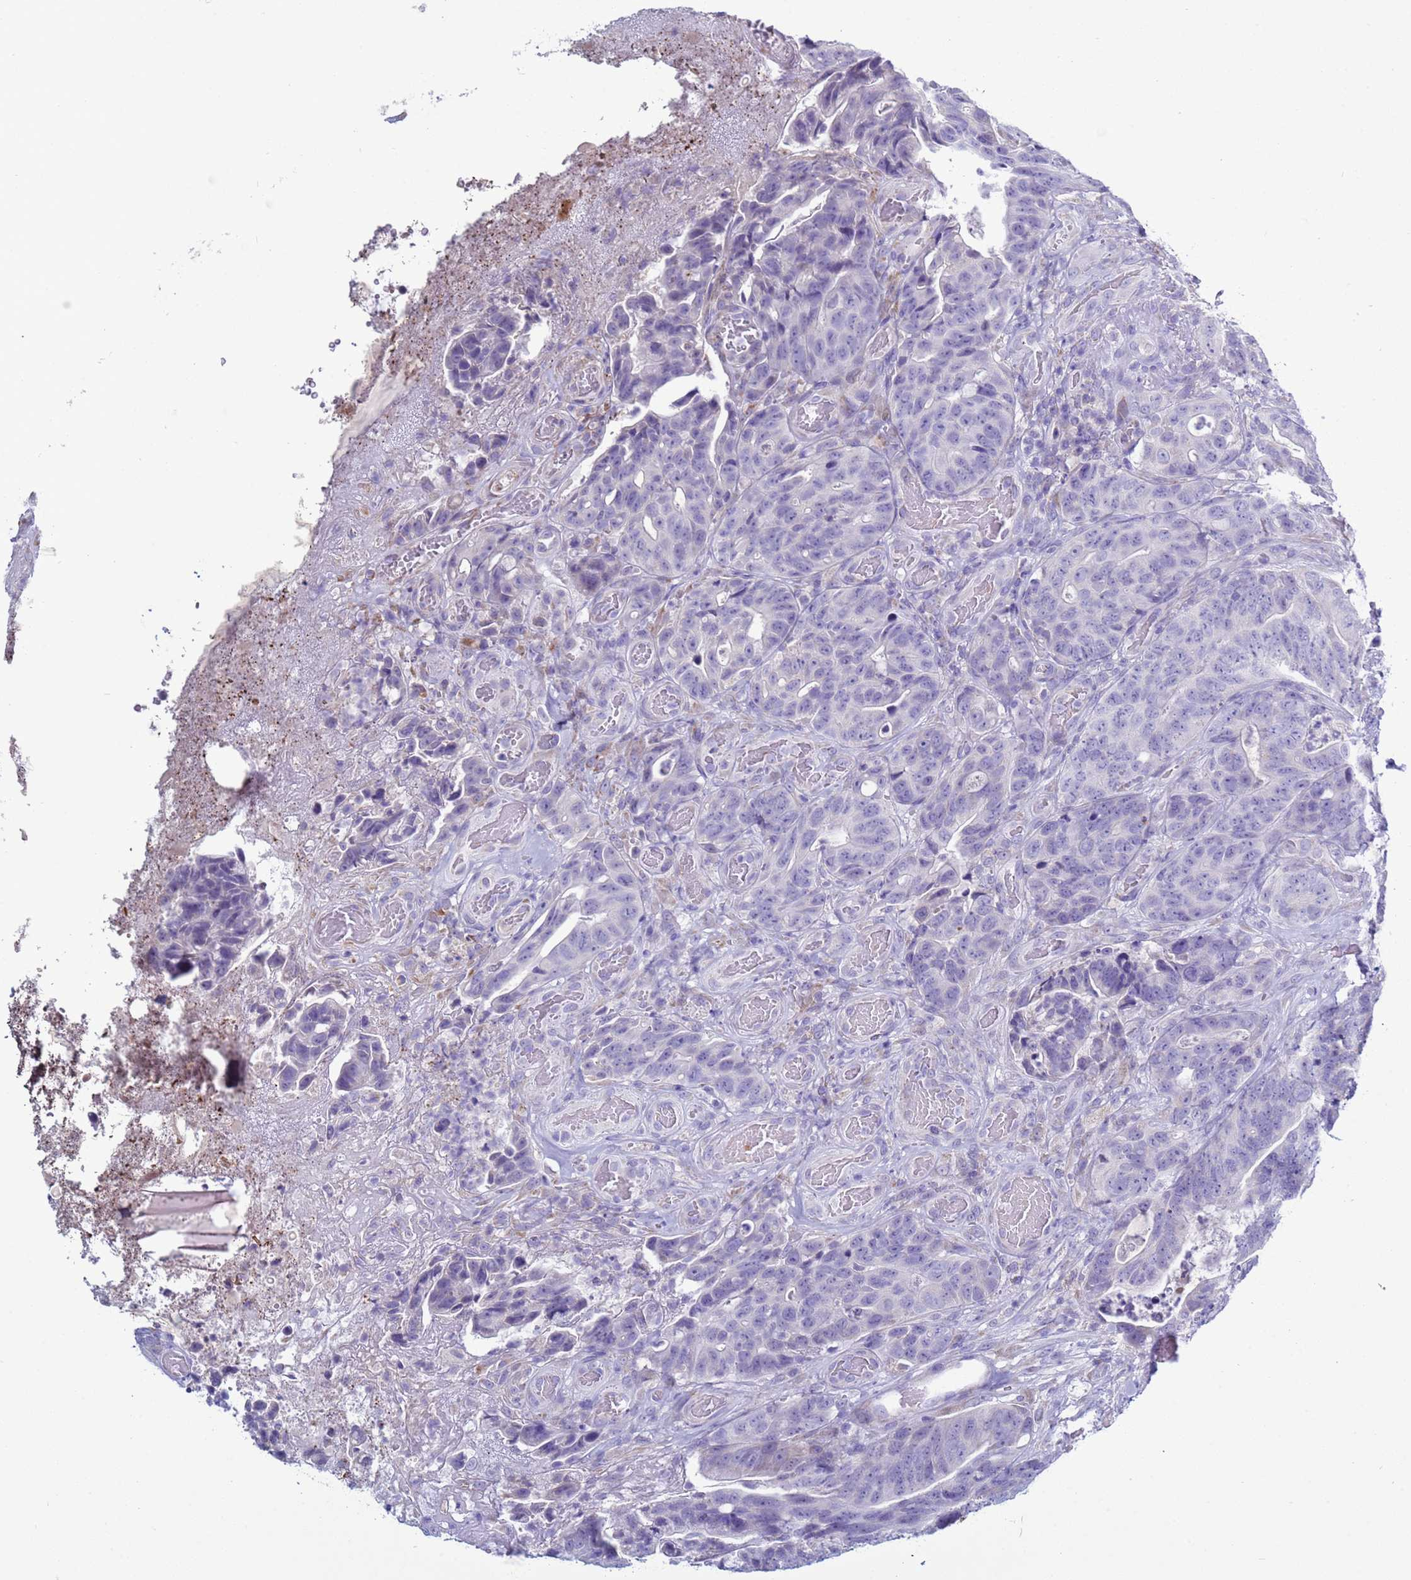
{"staining": {"intensity": "negative", "quantity": "none", "location": "none"}, "tissue": "colorectal cancer", "cell_type": "Tumor cells", "image_type": "cancer", "snomed": [{"axis": "morphology", "description": "Adenocarcinoma, NOS"}, {"axis": "topography", "description": "Colon"}], "caption": "DAB (3,3'-diaminobenzidine) immunohistochemical staining of human colorectal cancer exhibits no significant positivity in tumor cells.", "gene": "ABHD17B", "patient": {"sex": "female", "age": 82}}